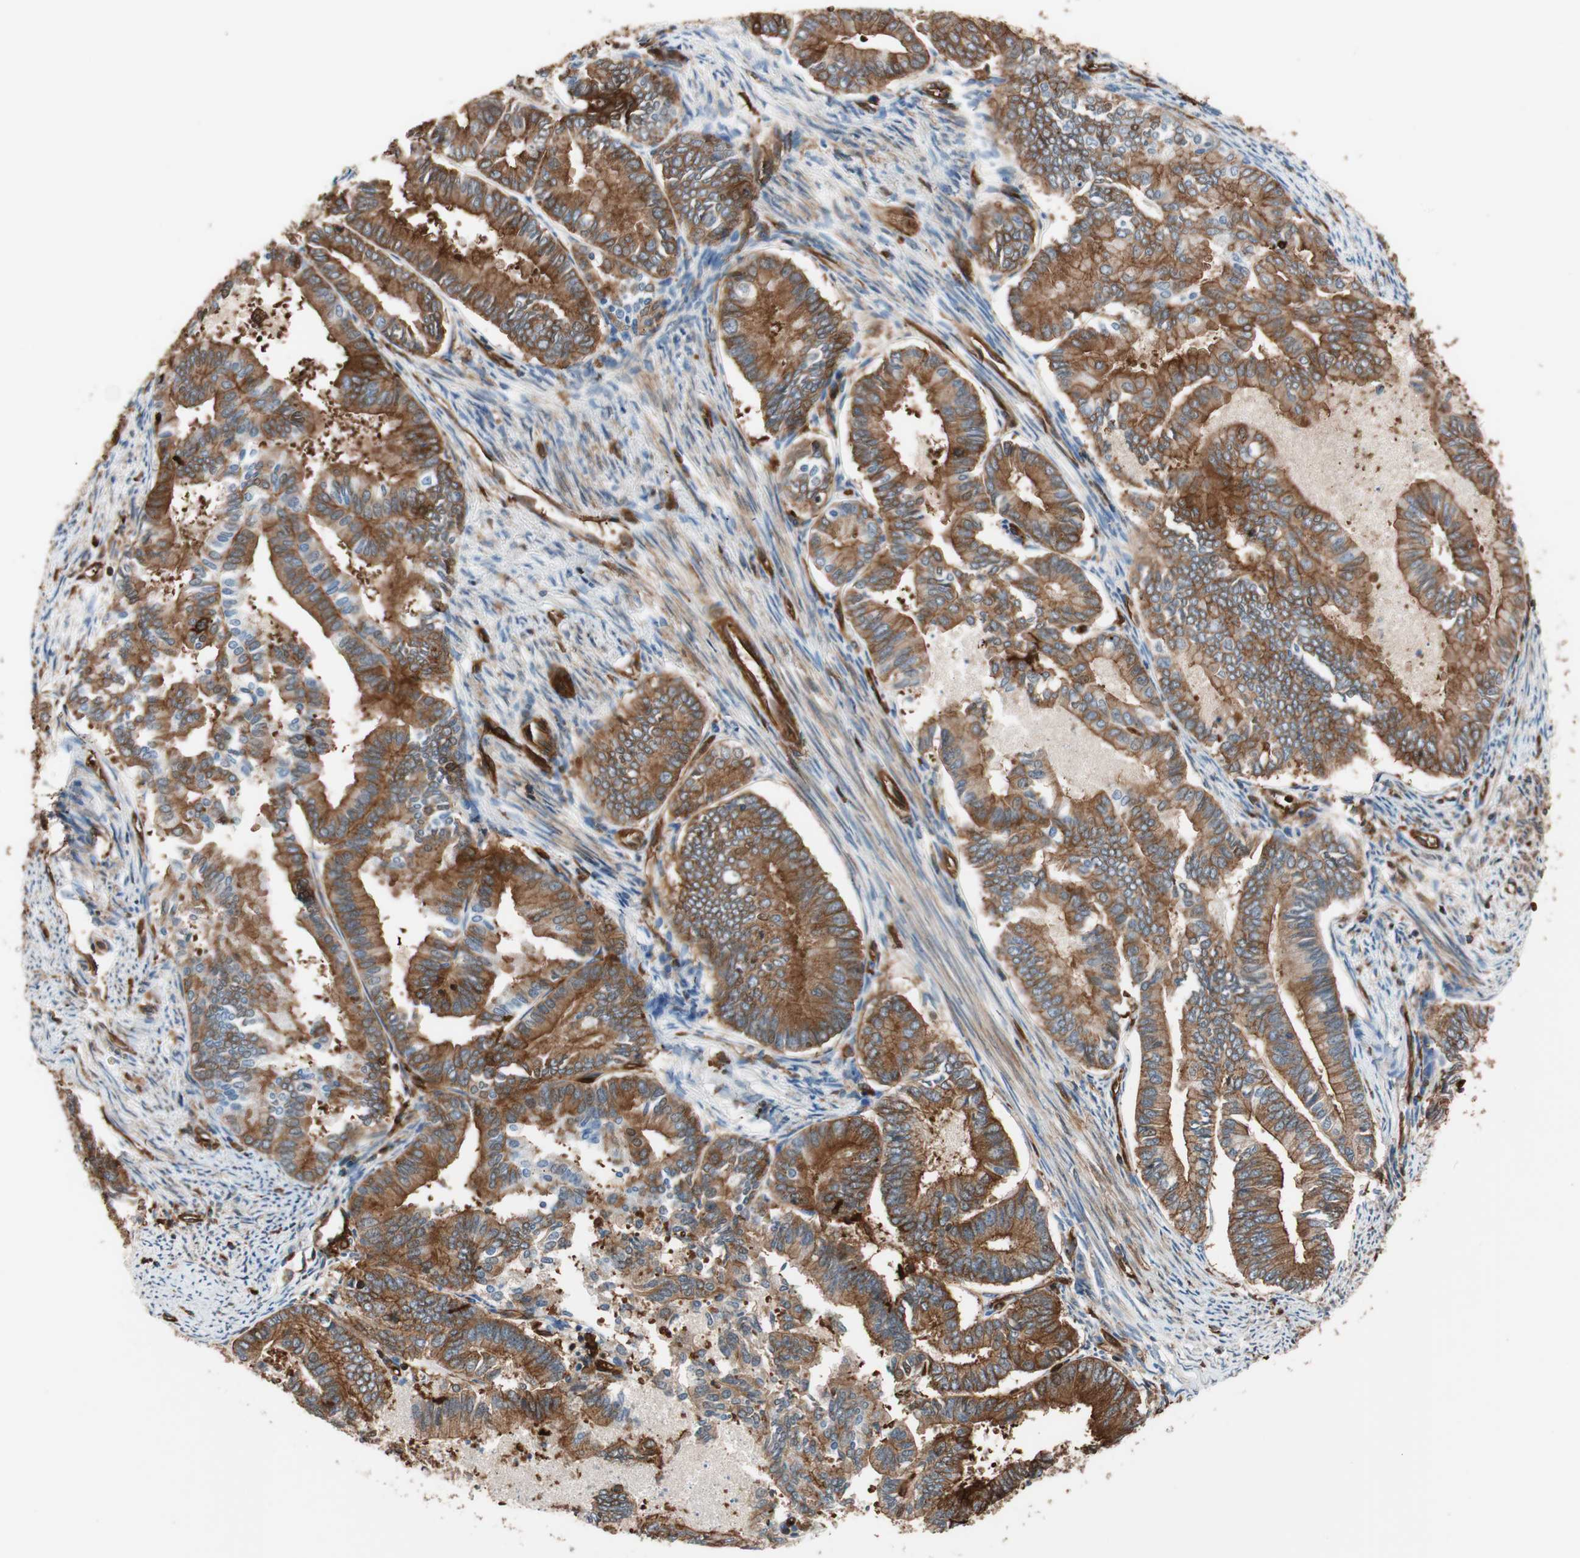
{"staining": {"intensity": "strong", "quantity": ">75%", "location": "cytoplasmic/membranous"}, "tissue": "endometrial cancer", "cell_type": "Tumor cells", "image_type": "cancer", "snomed": [{"axis": "morphology", "description": "Adenocarcinoma, NOS"}, {"axis": "topography", "description": "Endometrium"}], "caption": "Human endometrial adenocarcinoma stained for a protein (brown) displays strong cytoplasmic/membranous positive expression in approximately >75% of tumor cells.", "gene": "VASP", "patient": {"sex": "female", "age": 86}}